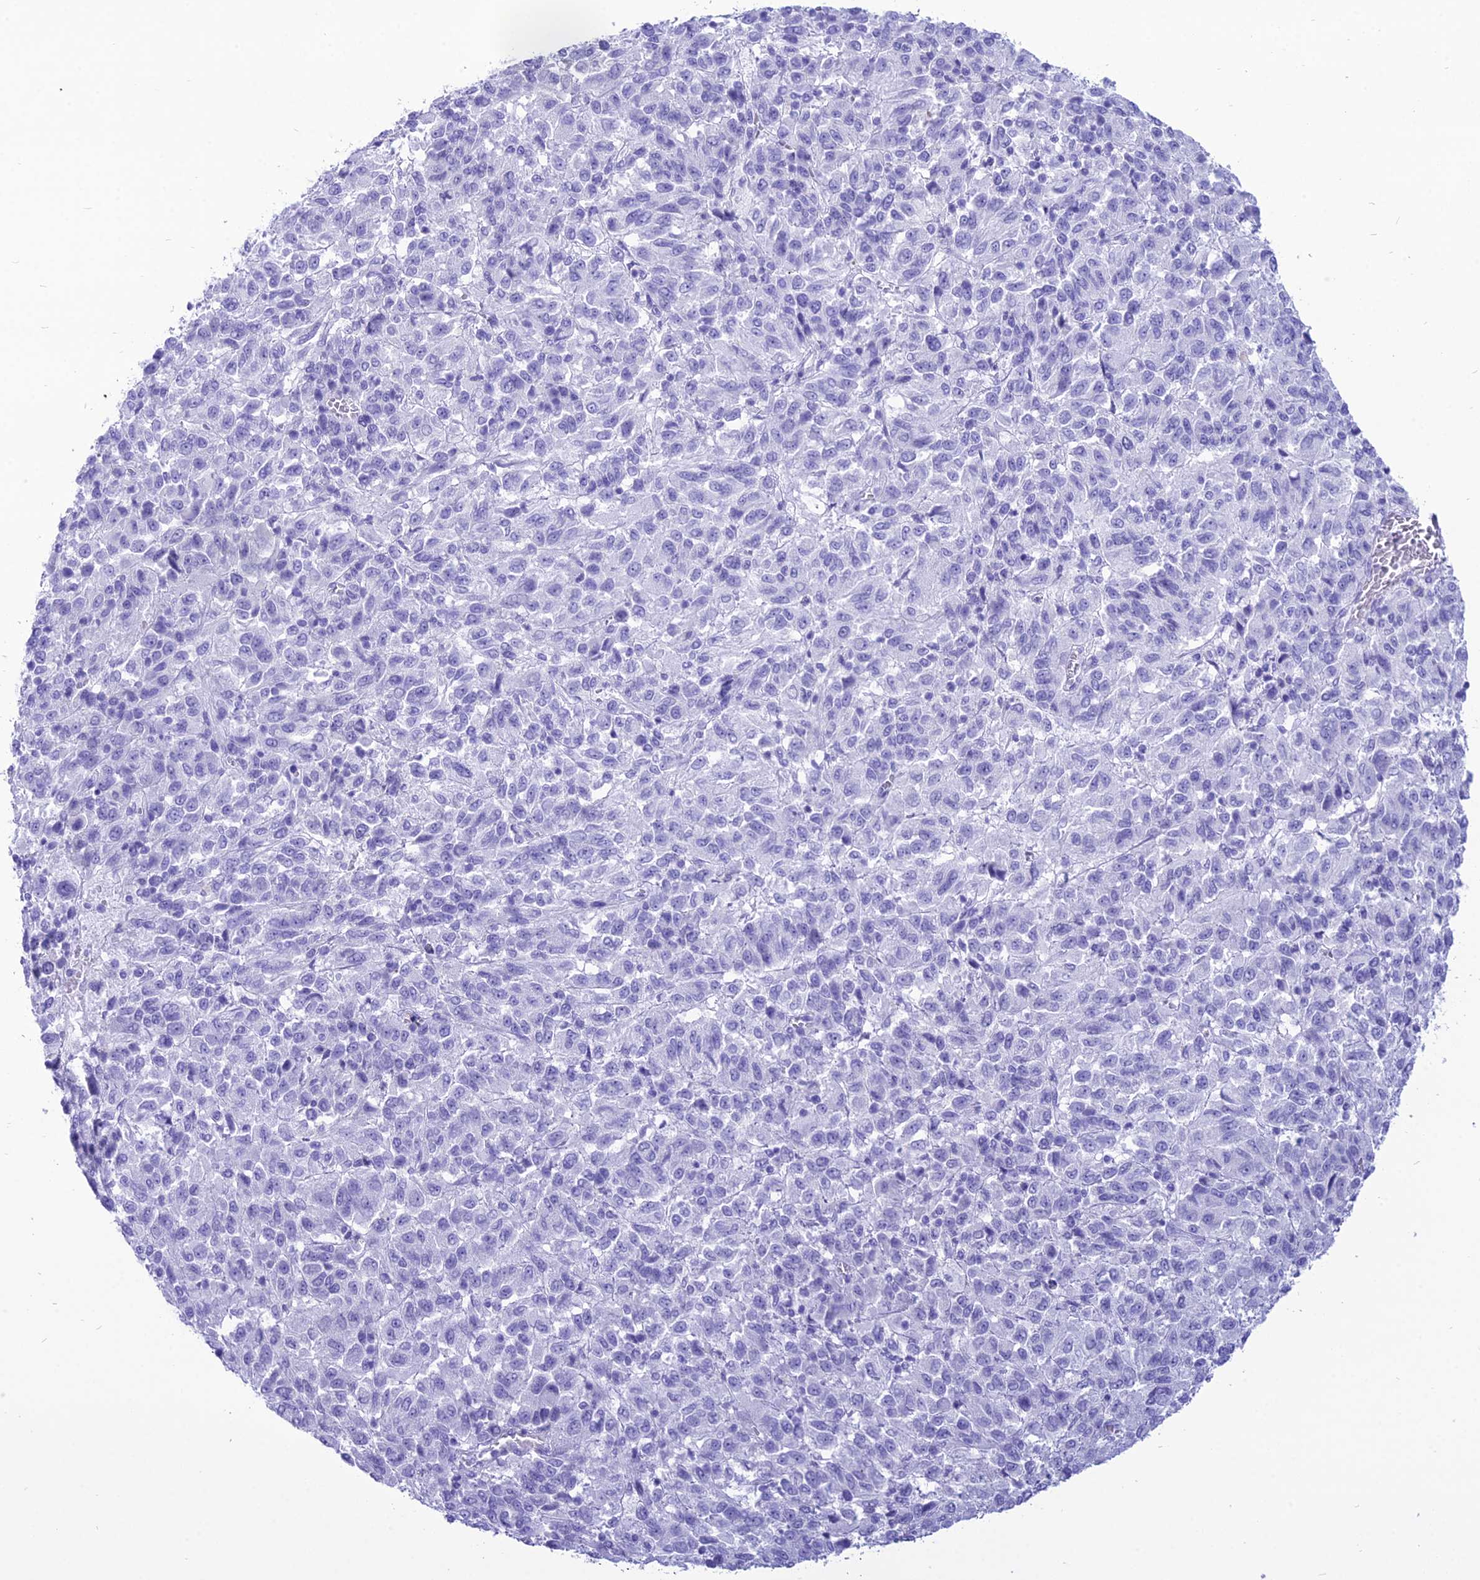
{"staining": {"intensity": "negative", "quantity": "none", "location": "none"}, "tissue": "melanoma", "cell_type": "Tumor cells", "image_type": "cancer", "snomed": [{"axis": "morphology", "description": "Malignant melanoma, Metastatic site"}, {"axis": "topography", "description": "Lung"}], "caption": "A micrograph of malignant melanoma (metastatic site) stained for a protein demonstrates no brown staining in tumor cells.", "gene": "PNMA5", "patient": {"sex": "male", "age": 64}}